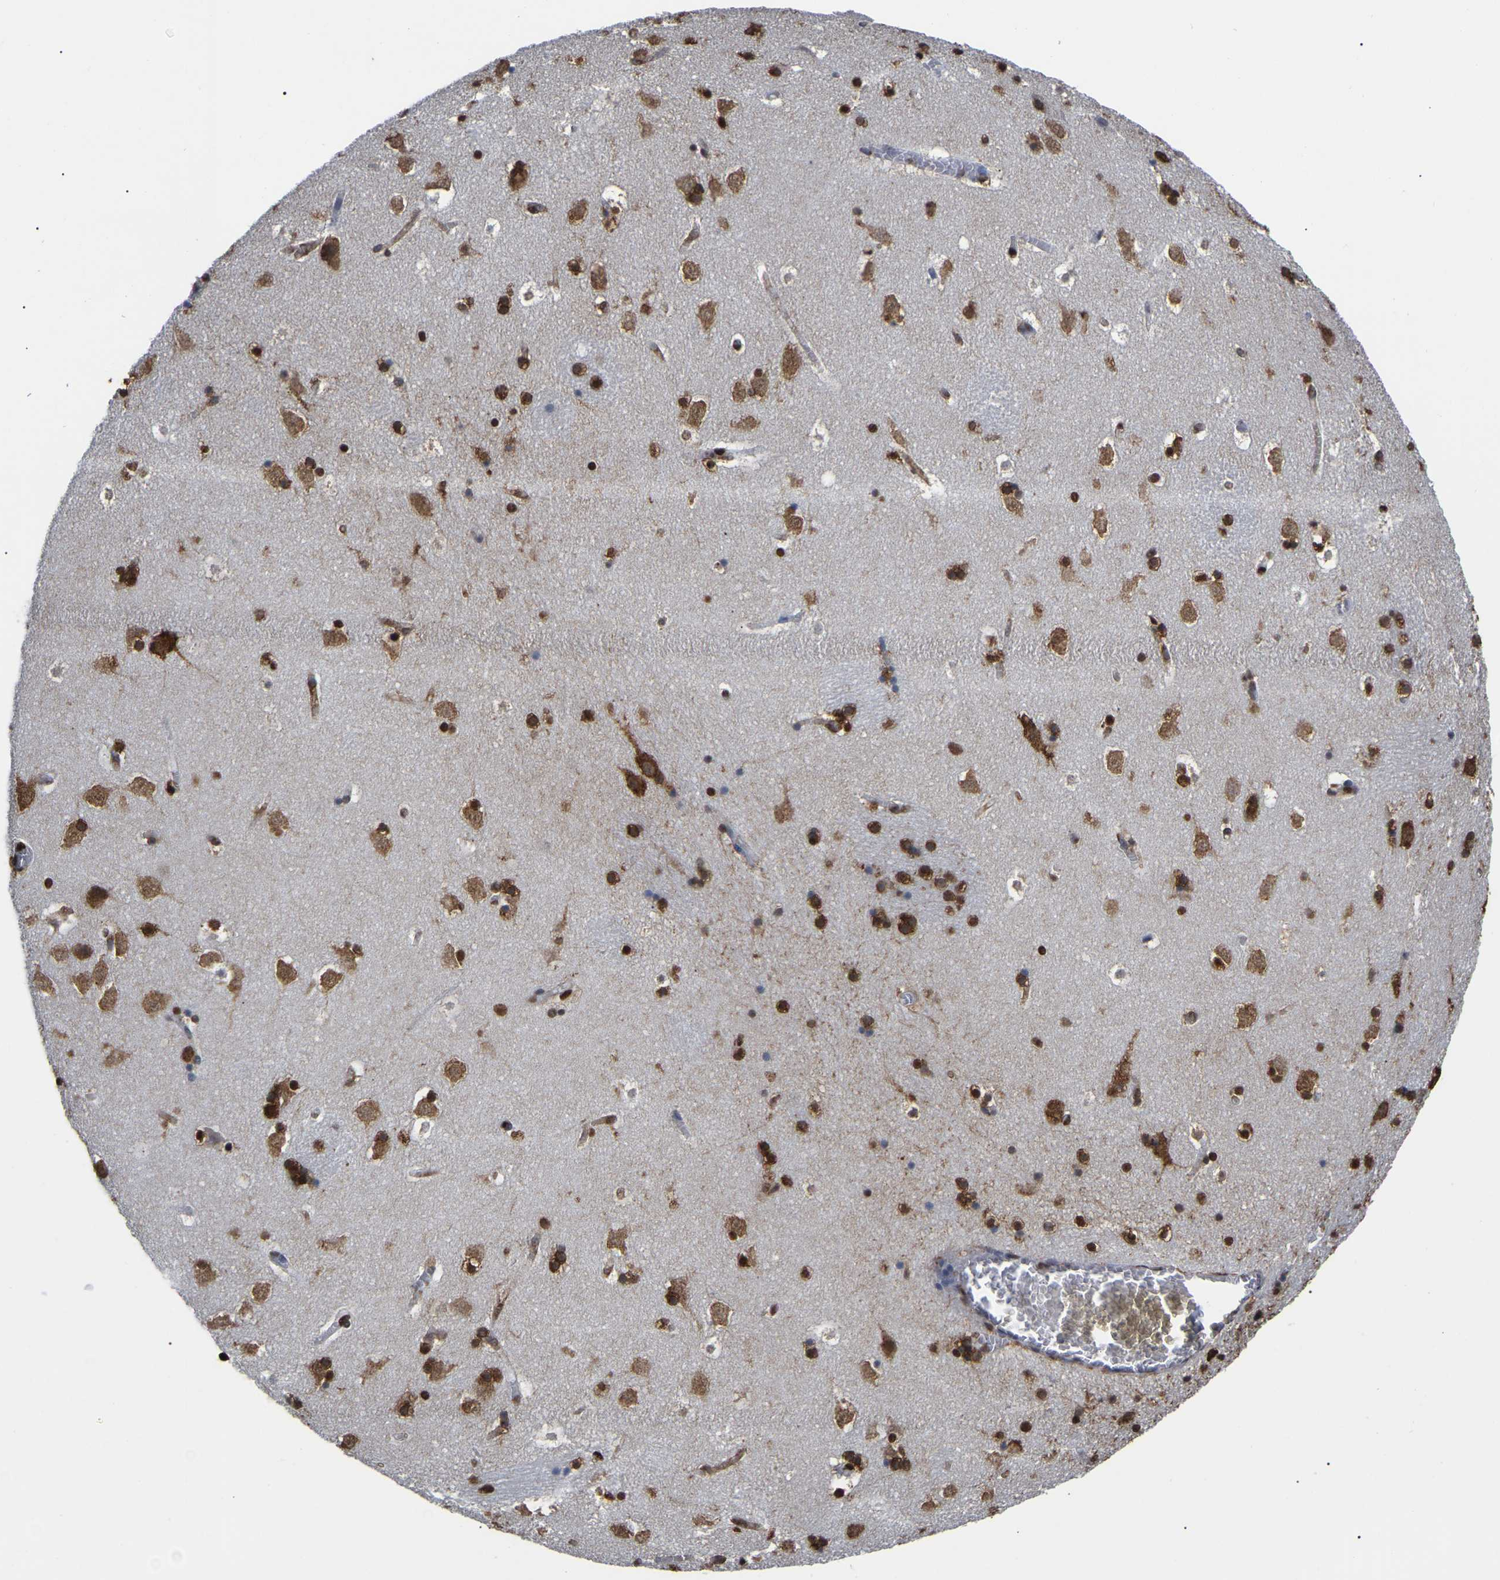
{"staining": {"intensity": "strong", "quantity": ">75%", "location": "nuclear"}, "tissue": "caudate", "cell_type": "Glial cells", "image_type": "normal", "snomed": [{"axis": "morphology", "description": "Normal tissue, NOS"}, {"axis": "topography", "description": "Lateral ventricle wall"}], "caption": "The photomicrograph displays staining of benign caudate, revealing strong nuclear protein positivity (brown color) within glial cells. (IHC, brightfield microscopy, high magnification).", "gene": "RBL2", "patient": {"sex": "male", "age": 45}}